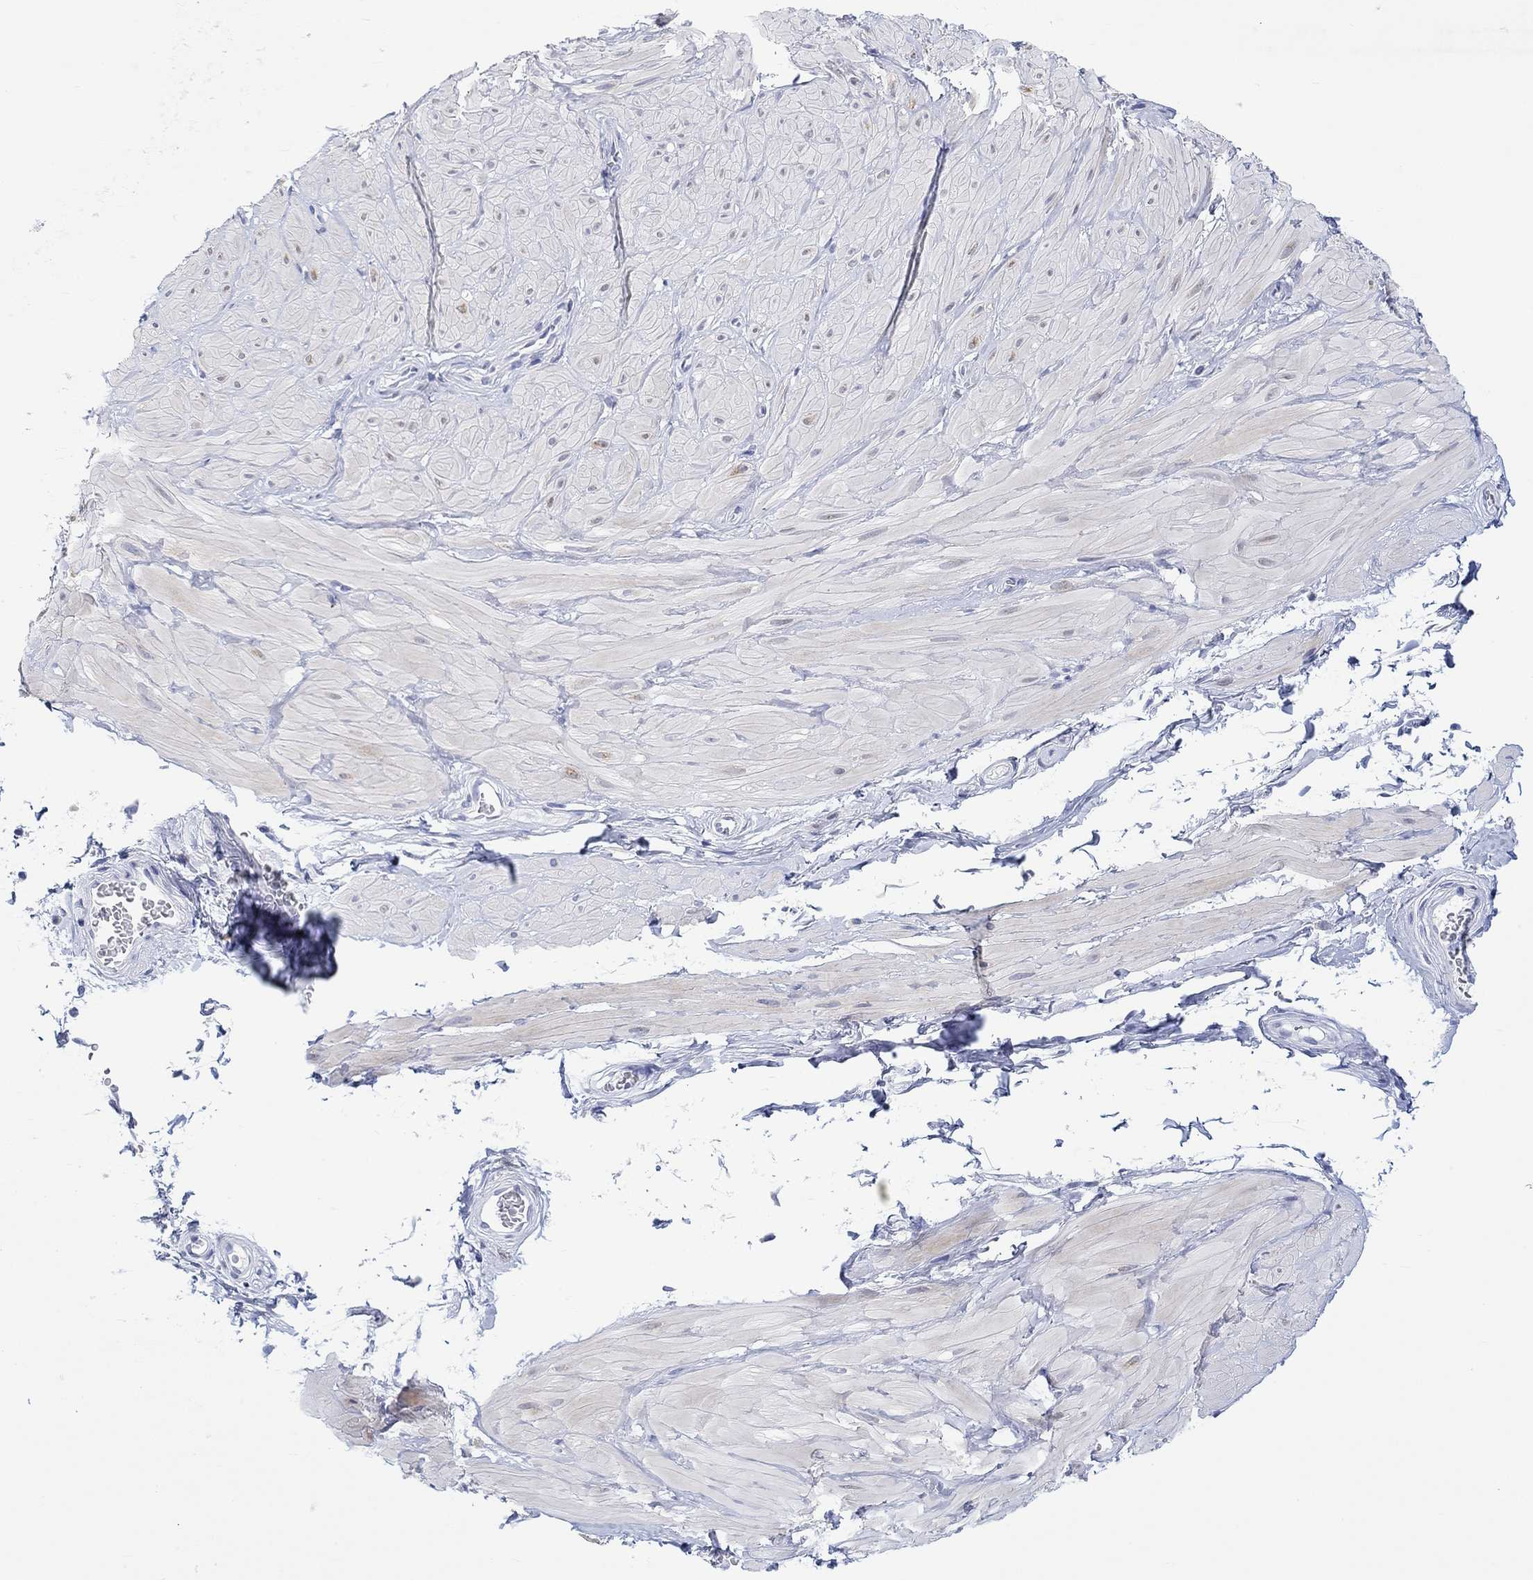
{"staining": {"intensity": "negative", "quantity": "none", "location": "none"}, "tissue": "adipose tissue", "cell_type": "Adipocytes", "image_type": "normal", "snomed": [{"axis": "morphology", "description": "Normal tissue, NOS"}, {"axis": "topography", "description": "Smooth muscle"}, {"axis": "topography", "description": "Peripheral nerve tissue"}], "caption": "A high-resolution photomicrograph shows immunohistochemistry (IHC) staining of unremarkable adipose tissue, which exhibits no significant staining in adipocytes. The staining was performed using DAB (3,3'-diaminobenzidine) to visualize the protein expression in brown, while the nuclei were stained in blue with hematoxylin (Magnification: 20x).", "gene": "MSI1", "patient": {"sex": "male", "age": 22}}